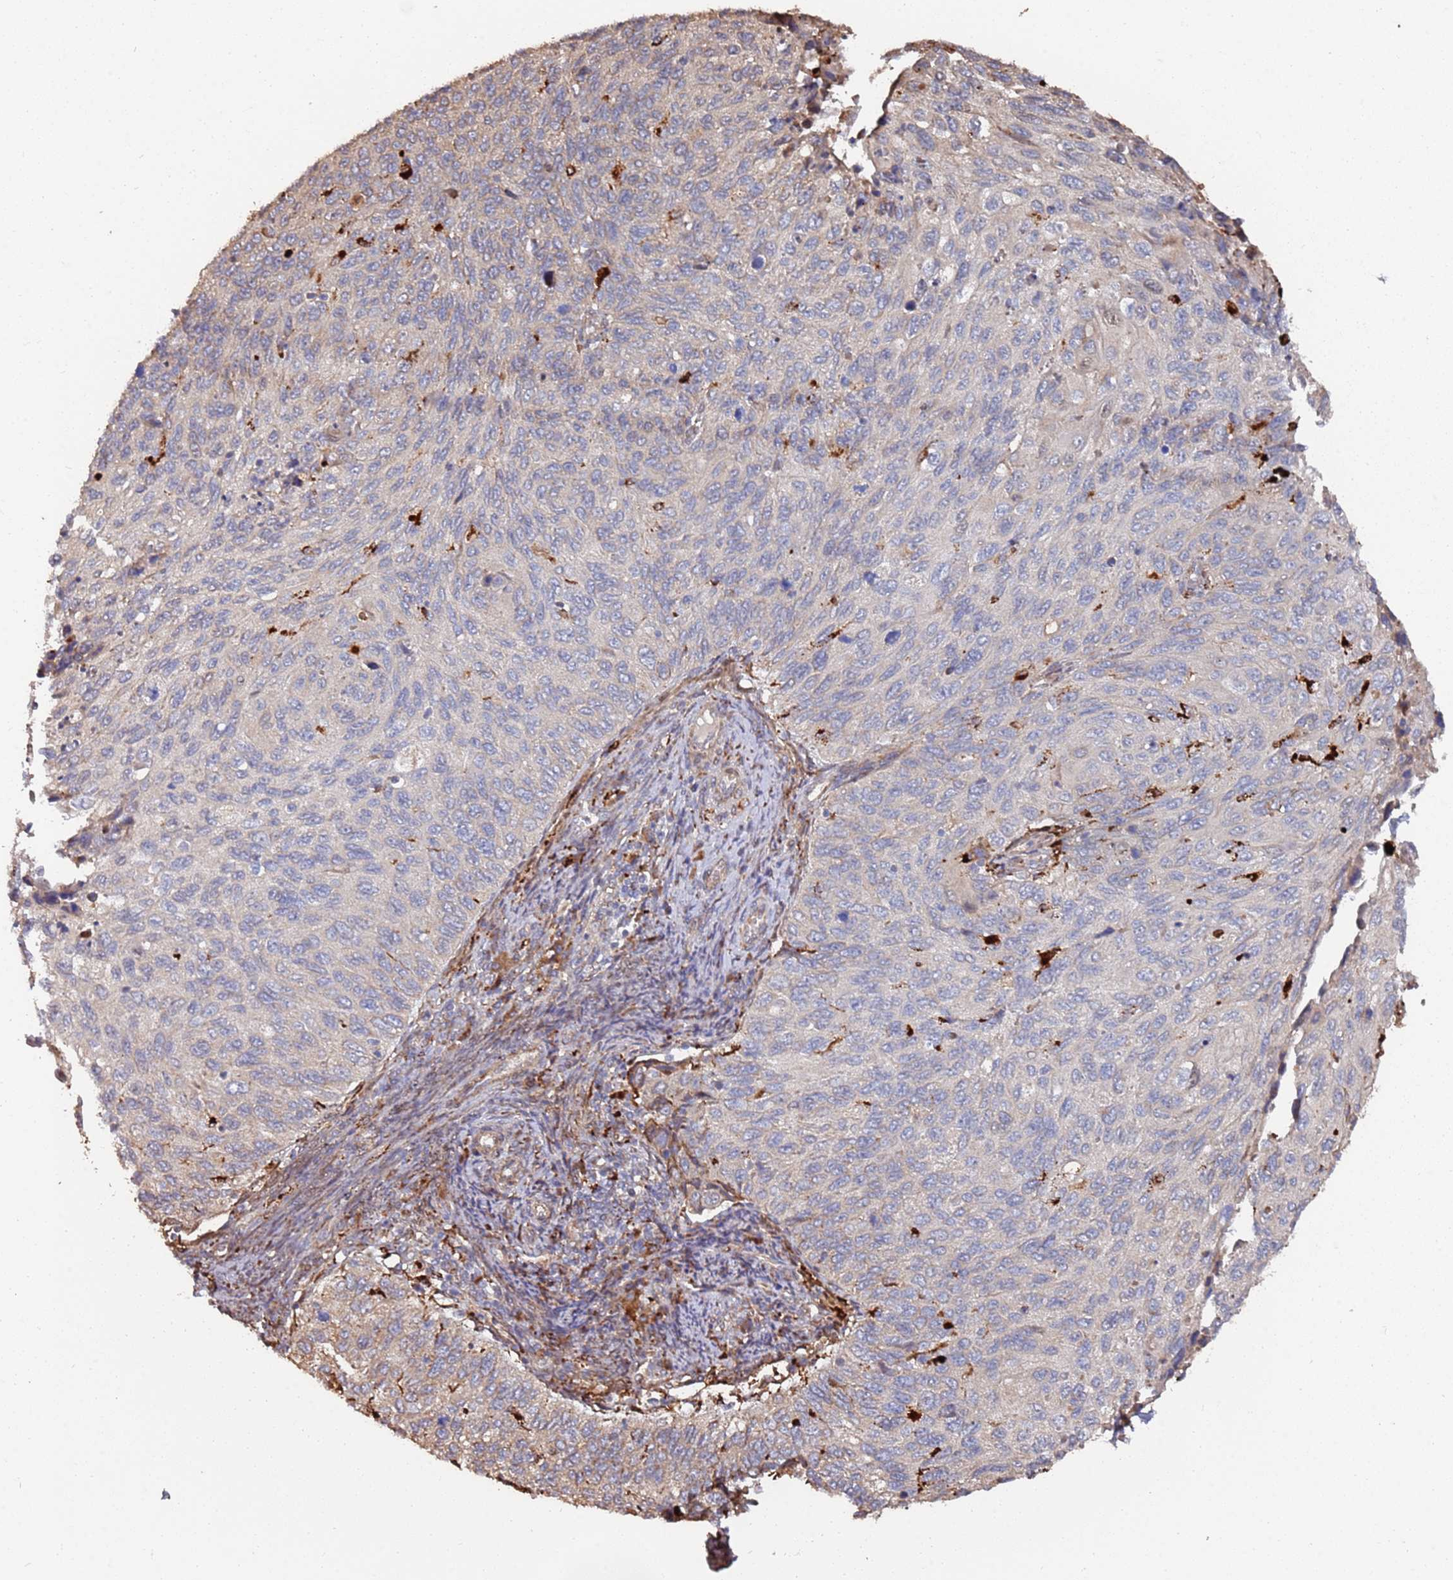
{"staining": {"intensity": "weak", "quantity": "<25%", "location": "cytoplasmic/membranous"}, "tissue": "cervical cancer", "cell_type": "Tumor cells", "image_type": "cancer", "snomed": [{"axis": "morphology", "description": "Squamous cell carcinoma, NOS"}, {"axis": "topography", "description": "Cervix"}], "caption": "An IHC micrograph of cervical cancer is shown. There is no staining in tumor cells of cervical cancer. (DAB IHC, high magnification).", "gene": "LACC1", "patient": {"sex": "female", "age": 70}}